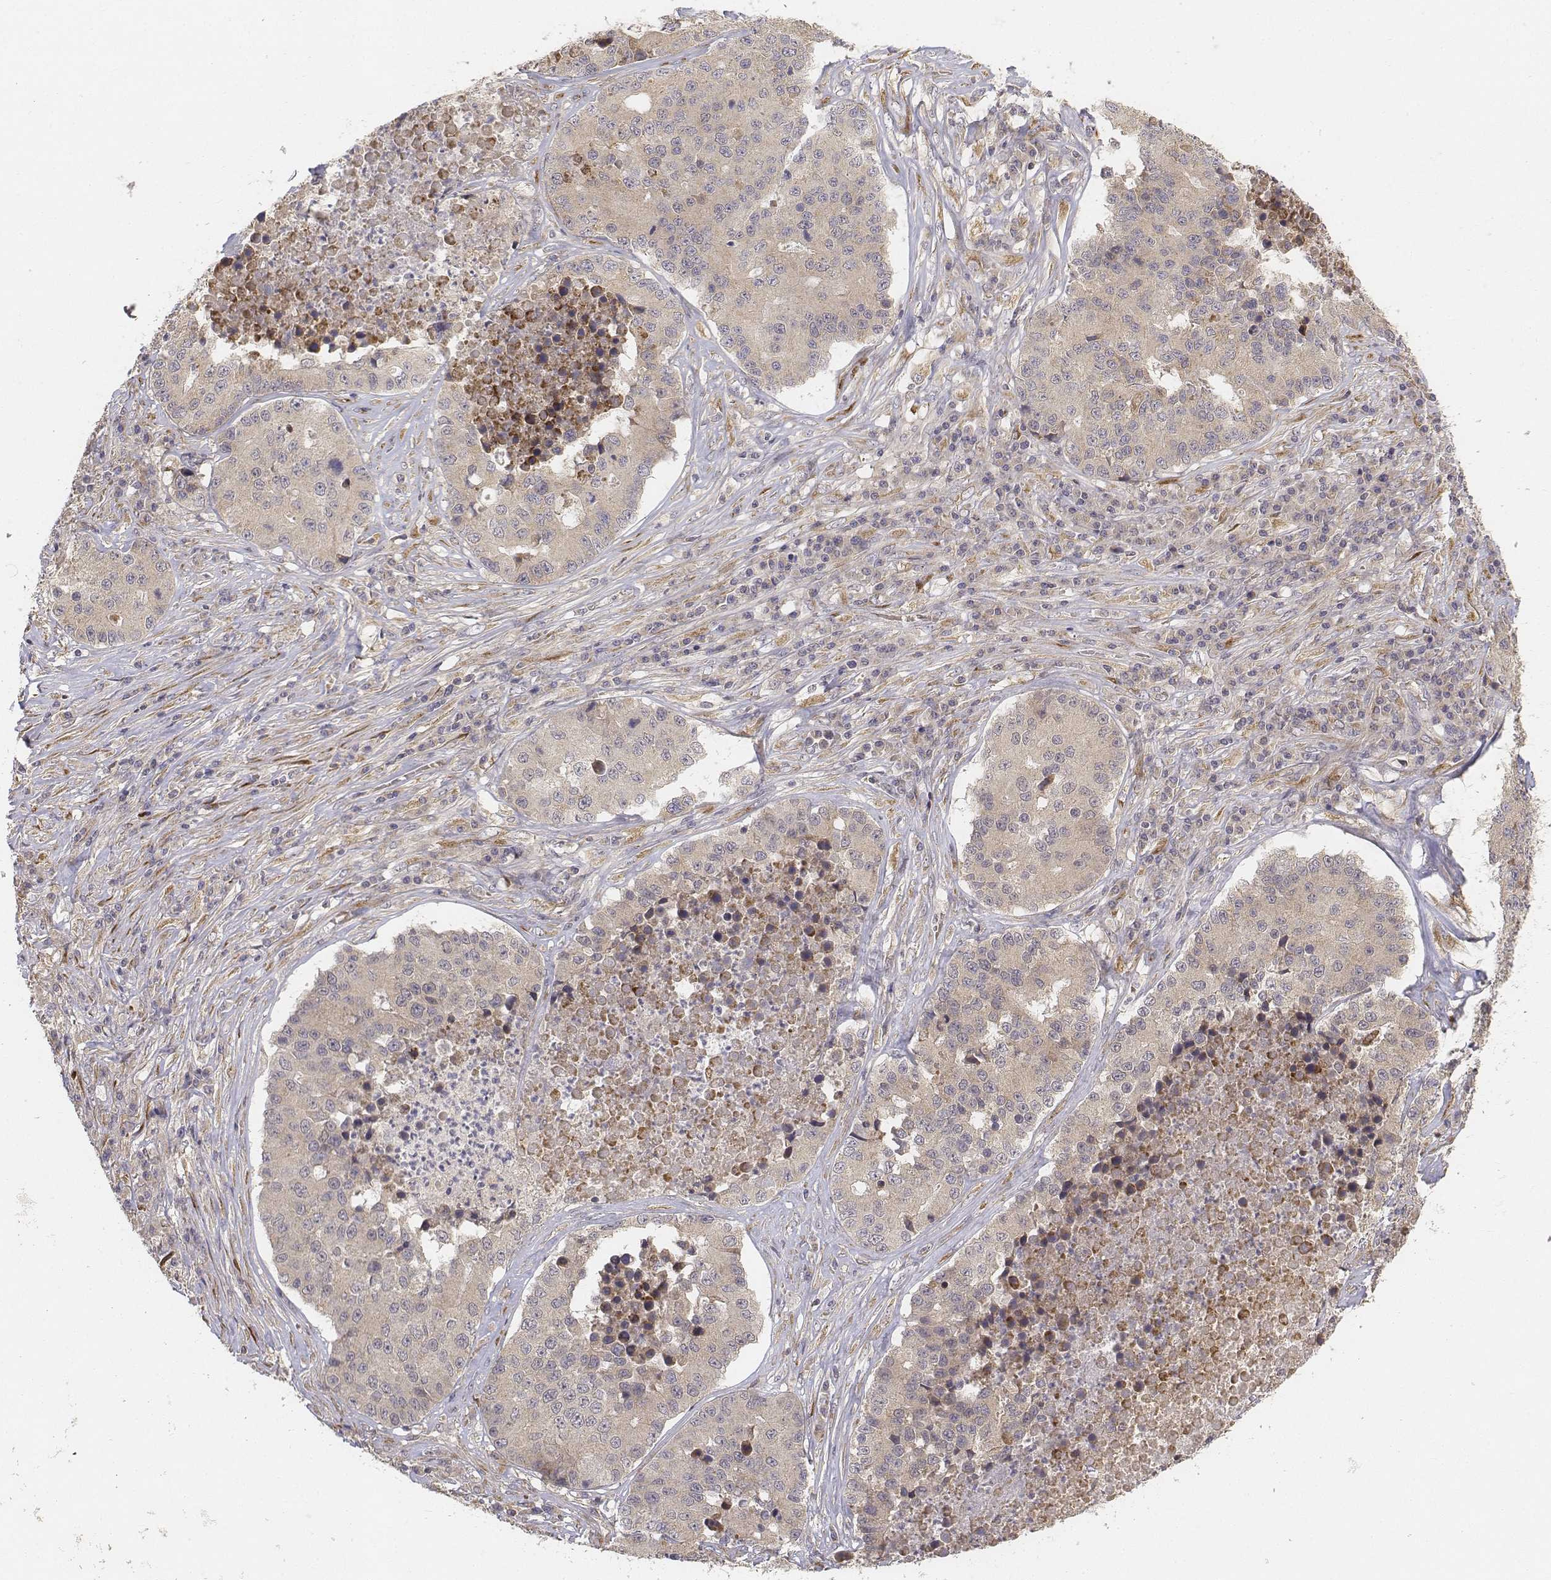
{"staining": {"intensity": "weak", "quantity": "25%-75%", "location": "cytoplasmic/membranous"}, "tissue": "stomach cancer", "cell_type": "Tumor cells", "image_type": "cancer", "snomed": [{"axis": "morphology", "description": "Adenocarcinoma, NOS"}, {"axis": "topography", "description": "Stomach"}], "caption": "A micrograph of human stomach cancer (adenocarcinoma) stained for a protein reveals weak cytoplasmic/membranous brown staining in tumor cells.", "gene": "FBXO21", "patient": {"sex": "male", "age": 71}}